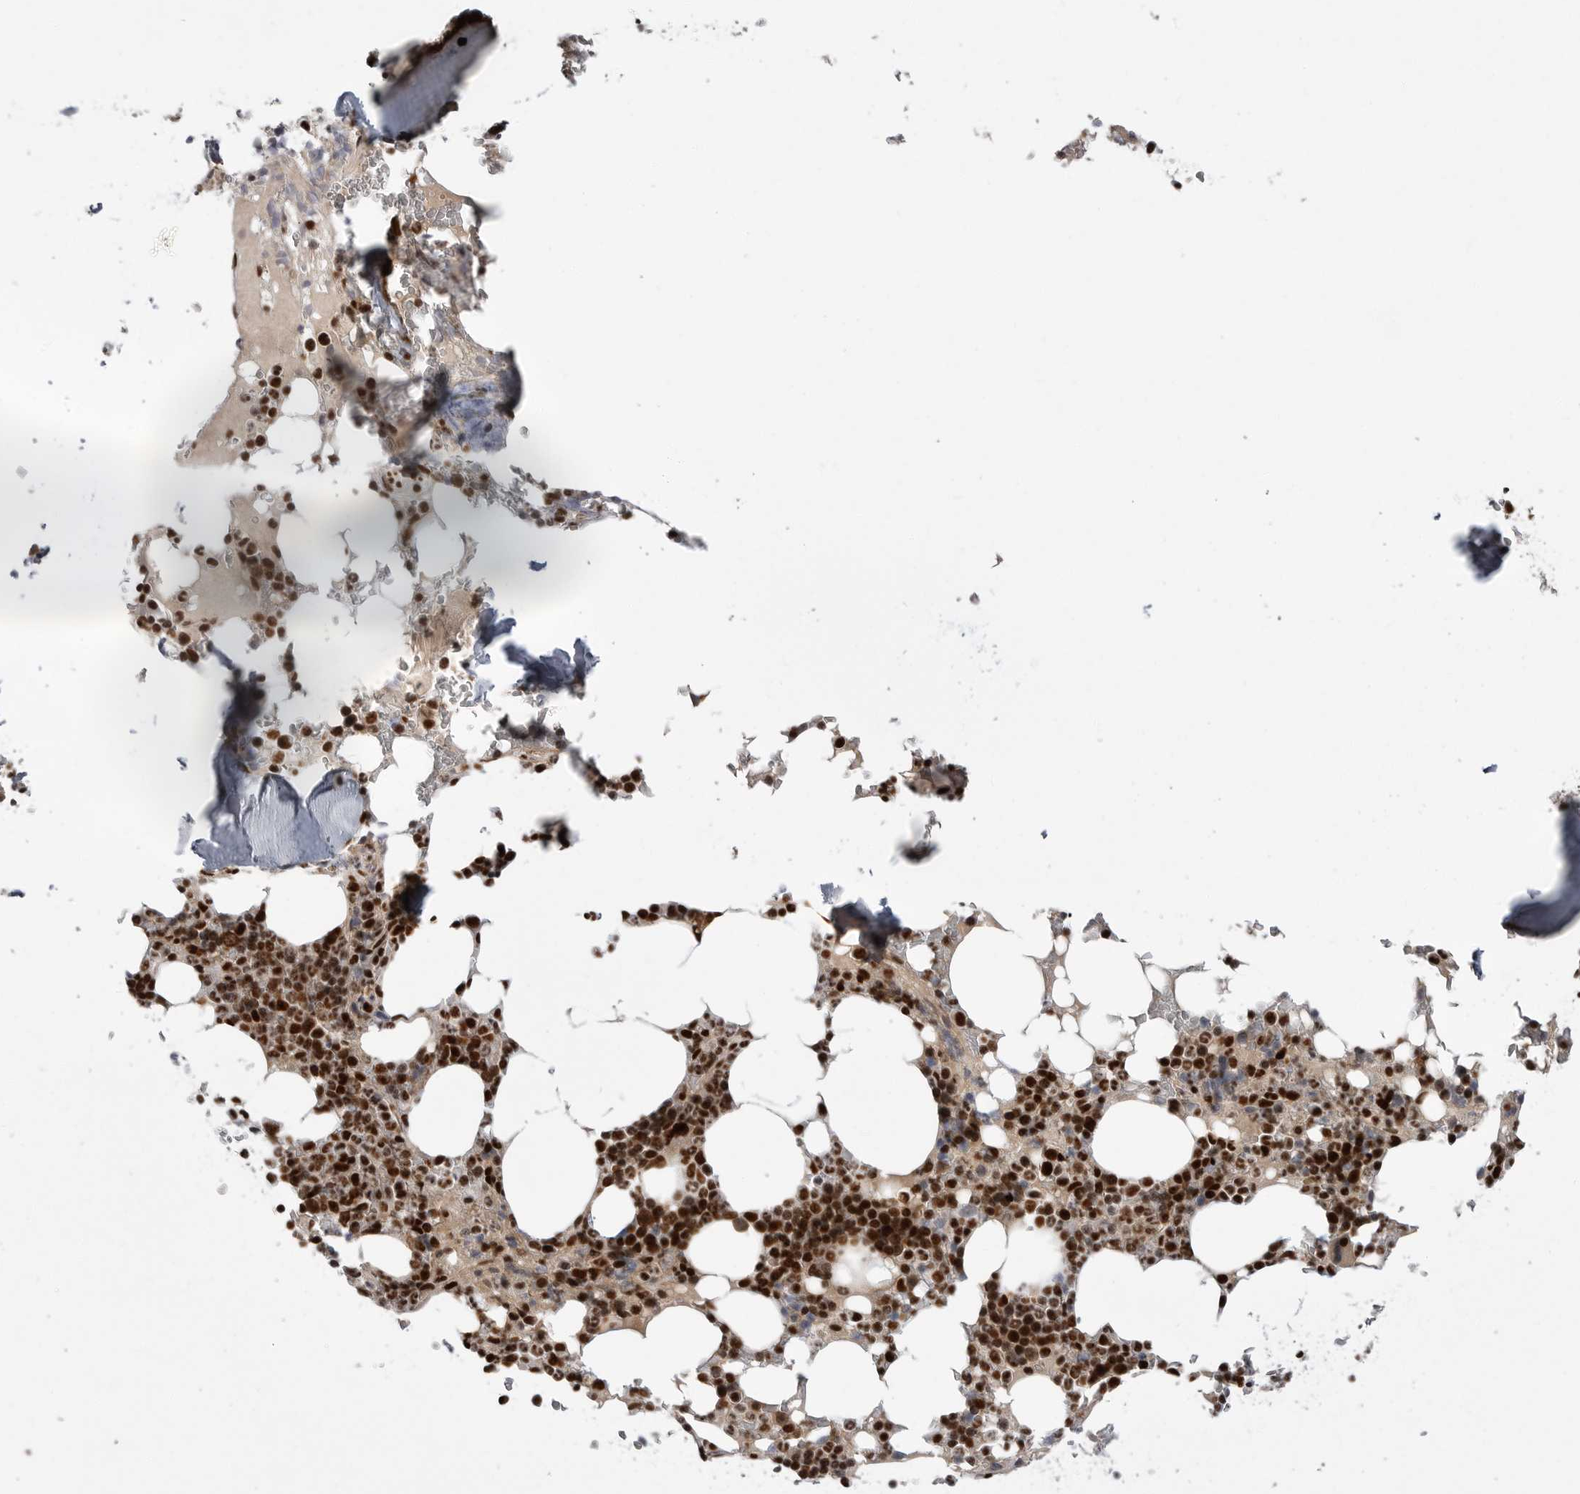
{"staining": {"intensity": "strong", "quantity": ">75%", "location": "nuclear"}, "tissue": "bone marrow", "cell_type": "Hematopoietic cells", "image_type": "normal", "snomed": [{"axis": "morphology", "description": "Normal tissue, NOS"}, {"axis": "topography", "description": "Bone marrow"}], "caption": "Immunohistochemical staining of unremarkable bone marrow demonstrates high levels of strong nuclear positivity in approximately >75% of hematopoietic cells.", "gene": "PPP1R8", "patient": {"sex": "male", "age": 58}}